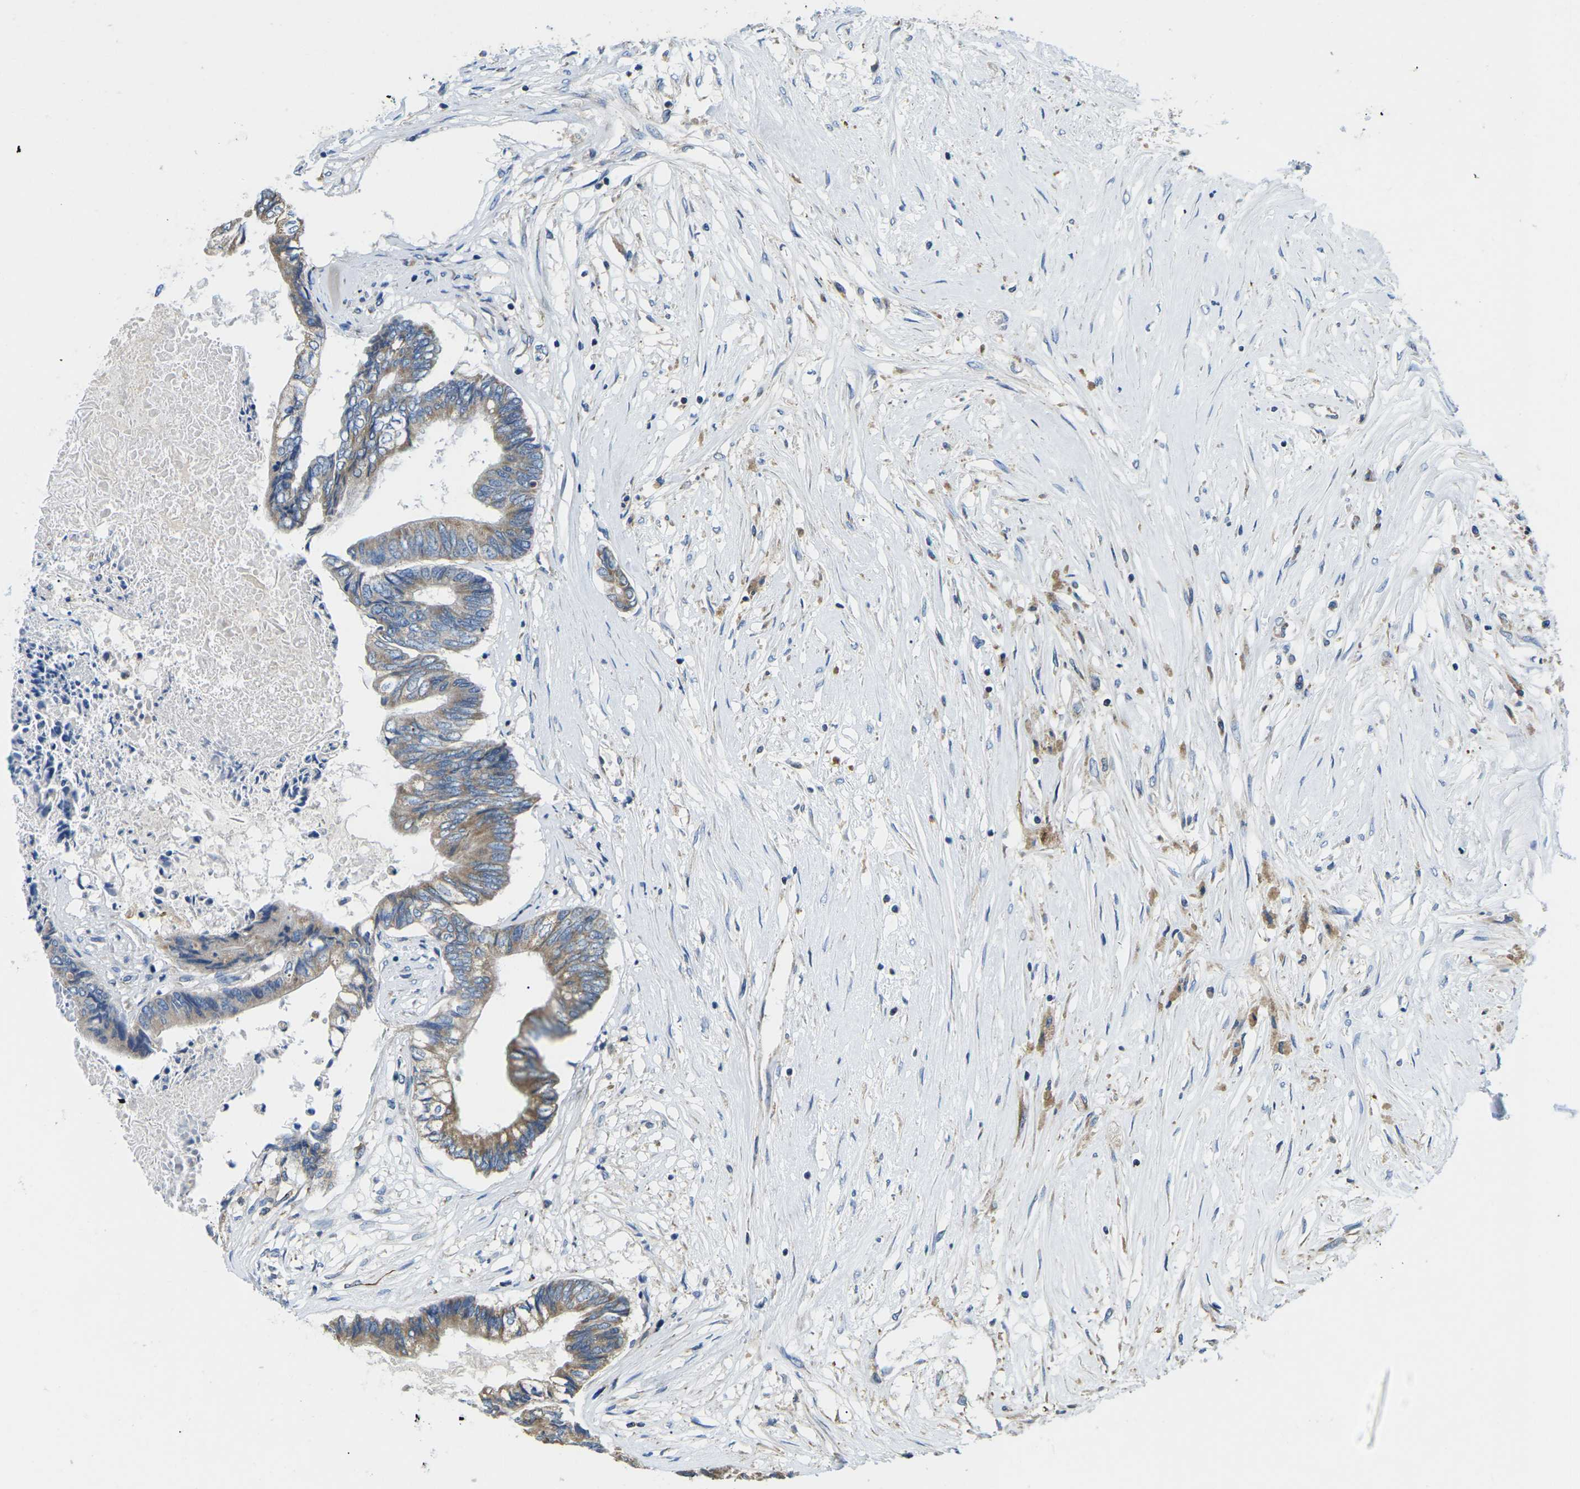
{"staining": {"intensity": "moderate", "quantity": ">75%", "location": "cytoplasmic/membranous"}, "tissue": "colorectal cancer", "cell_type": "Tumor cells", "image_type": "cancer", "snomed": [{"axis": "morphology", "description": "Adenocarcinoma, NOS"}, {"axis": "topography", "description": "Rectum"}], "caption": "Immunohistochemical staining of colorectal cancer reveals medium levels of moderate cytoplasmic/membranous staining in about >75% of tumor cells.", "gene": "TMEFF2", "patient": {"sex": "male", "age": 63}}